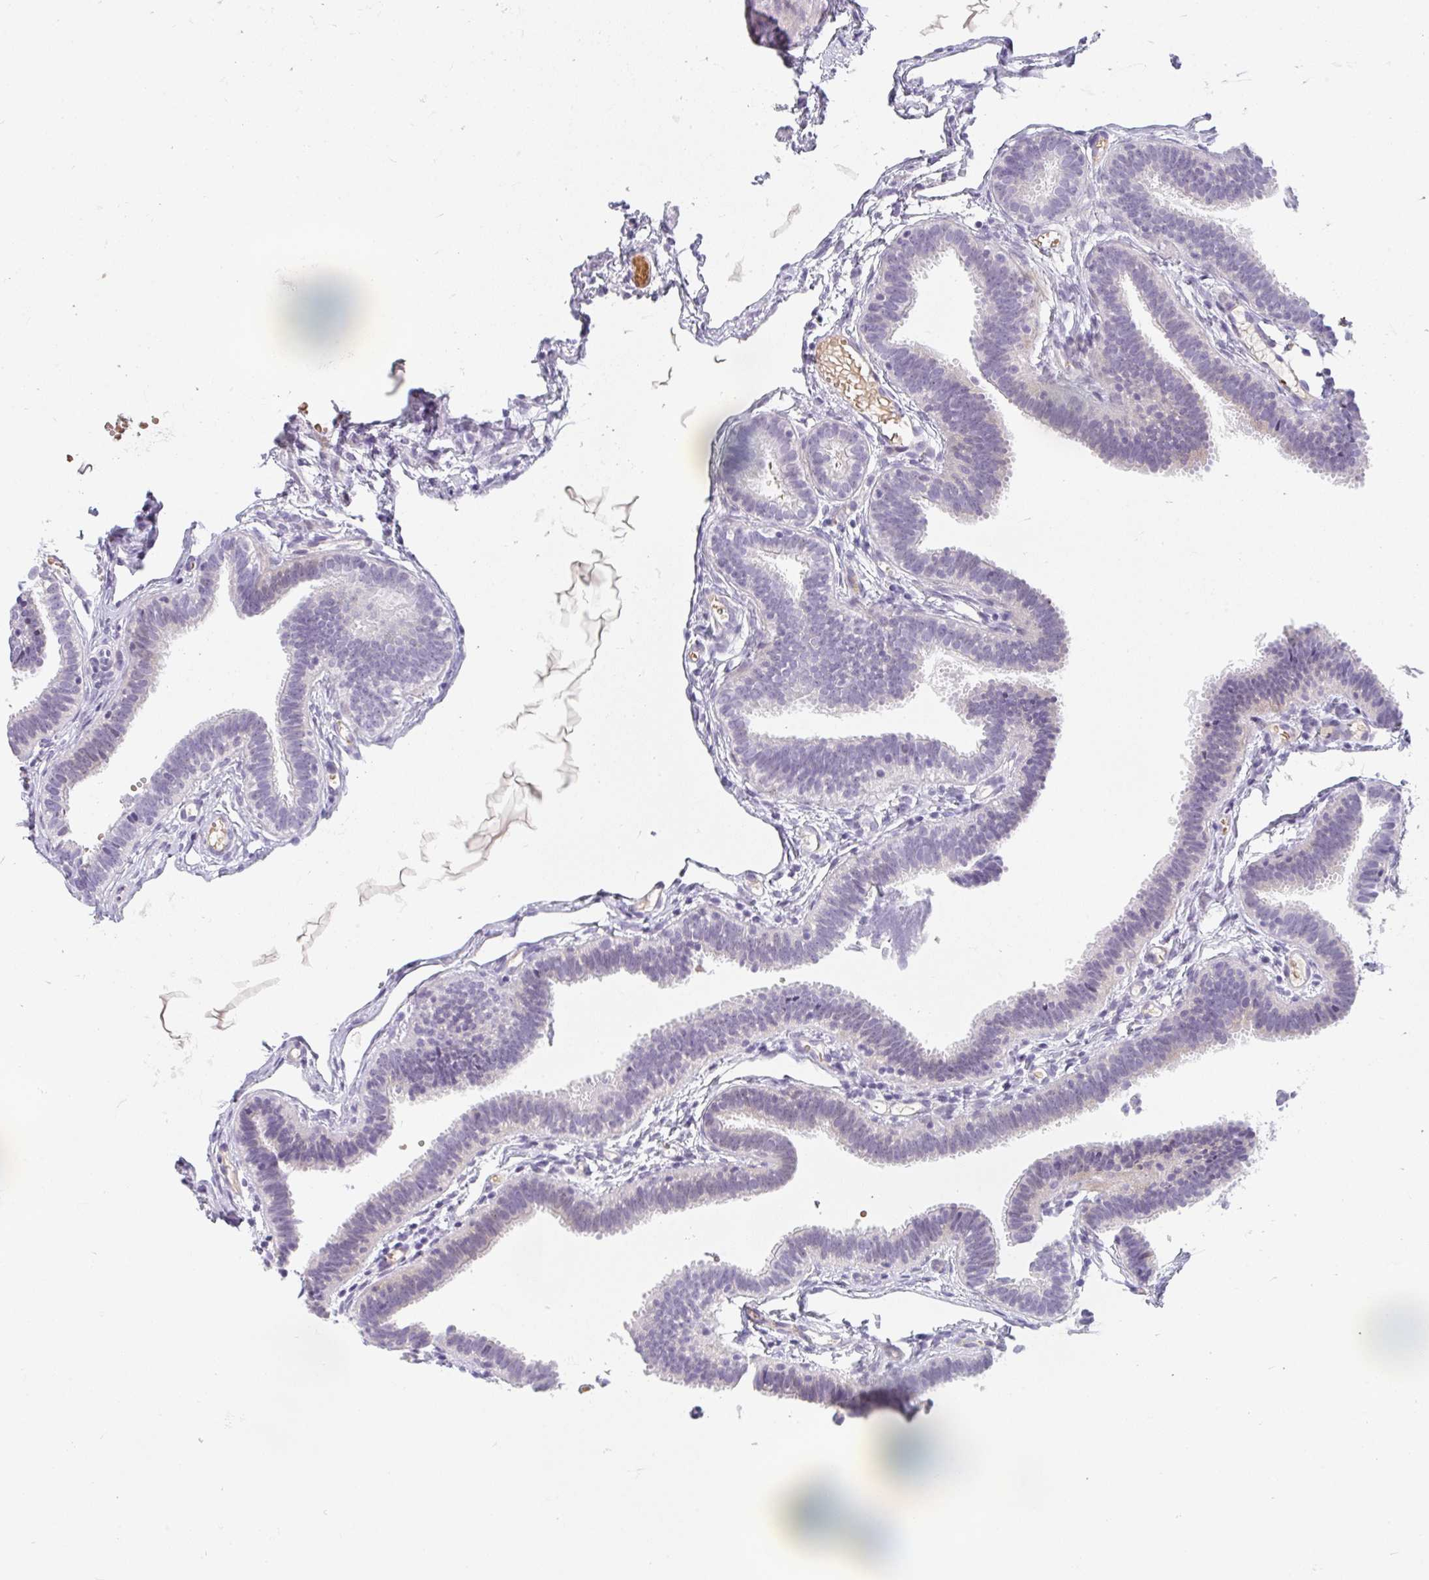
{"staining": {"intensity": "negative", "quantity": "none", "location": "none"}, "tissue": "fallopian tube", "cell_type": "Glandular cells", "image_type": "normal", "snomed": [{"axis": "morphology", "description": "Normal tissue, NOS"}, {"axis": "topography", "description": "Fallopian tube"}], "caption": "IHC micrograph of benign fallopian tube: fallopian tube stained with DAB reveals no significant protein positivity in glandular cells.", "gene": "NEU2", "patient": {"sex": "female", "age": 37}}